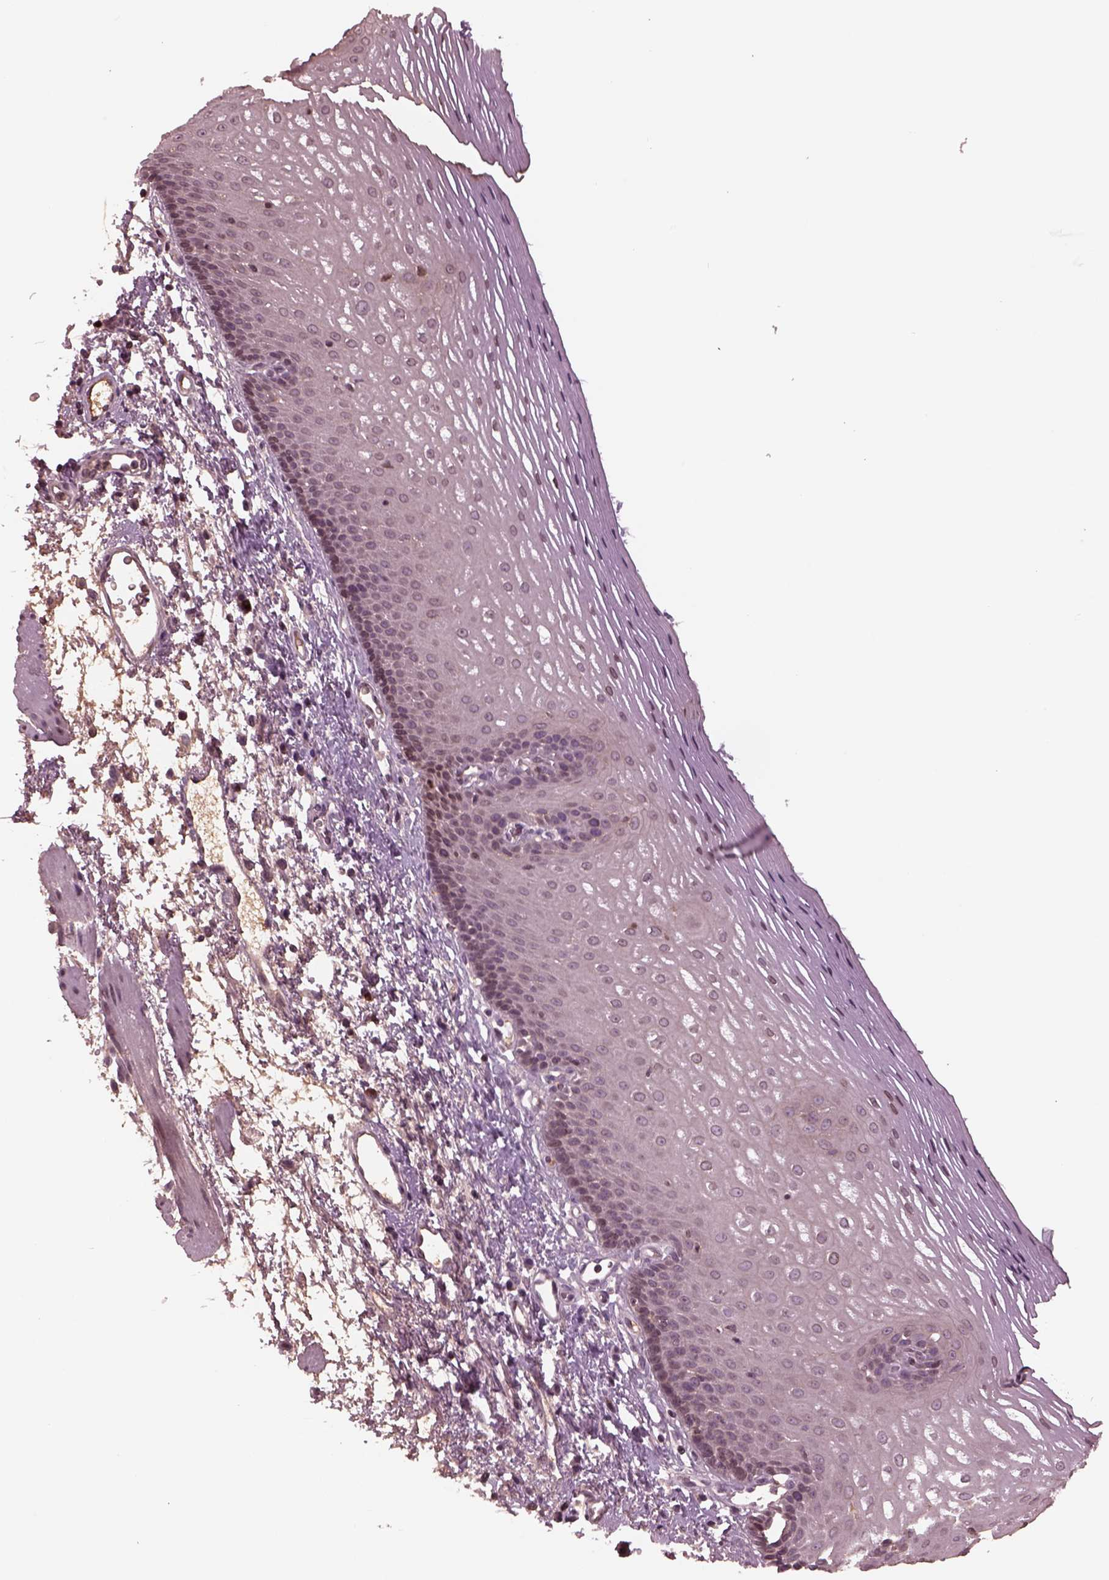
{"staining": {"intensity": "negative", "quantity": "none", "location": "none"}, "tissue": "esophagus", "cell_type": "Squamous epithelial cells", "image_type": "normal", "snomed": [{"axis": "morphology", "description": "Normal tissue, NOS"}, {"axis": "topography", "description": "Esophagus"}], "caption": "IHC image of unremarkable esophagus: human esophagus stained with DAB (3,3'-diaminobenzidine) reveals no significant protein staining in squamous epithelial cells. (DAB IHC with hematoxylin counter stain).", "gene": "PTX4", "patient": {"sex": "male", "age": 76}}